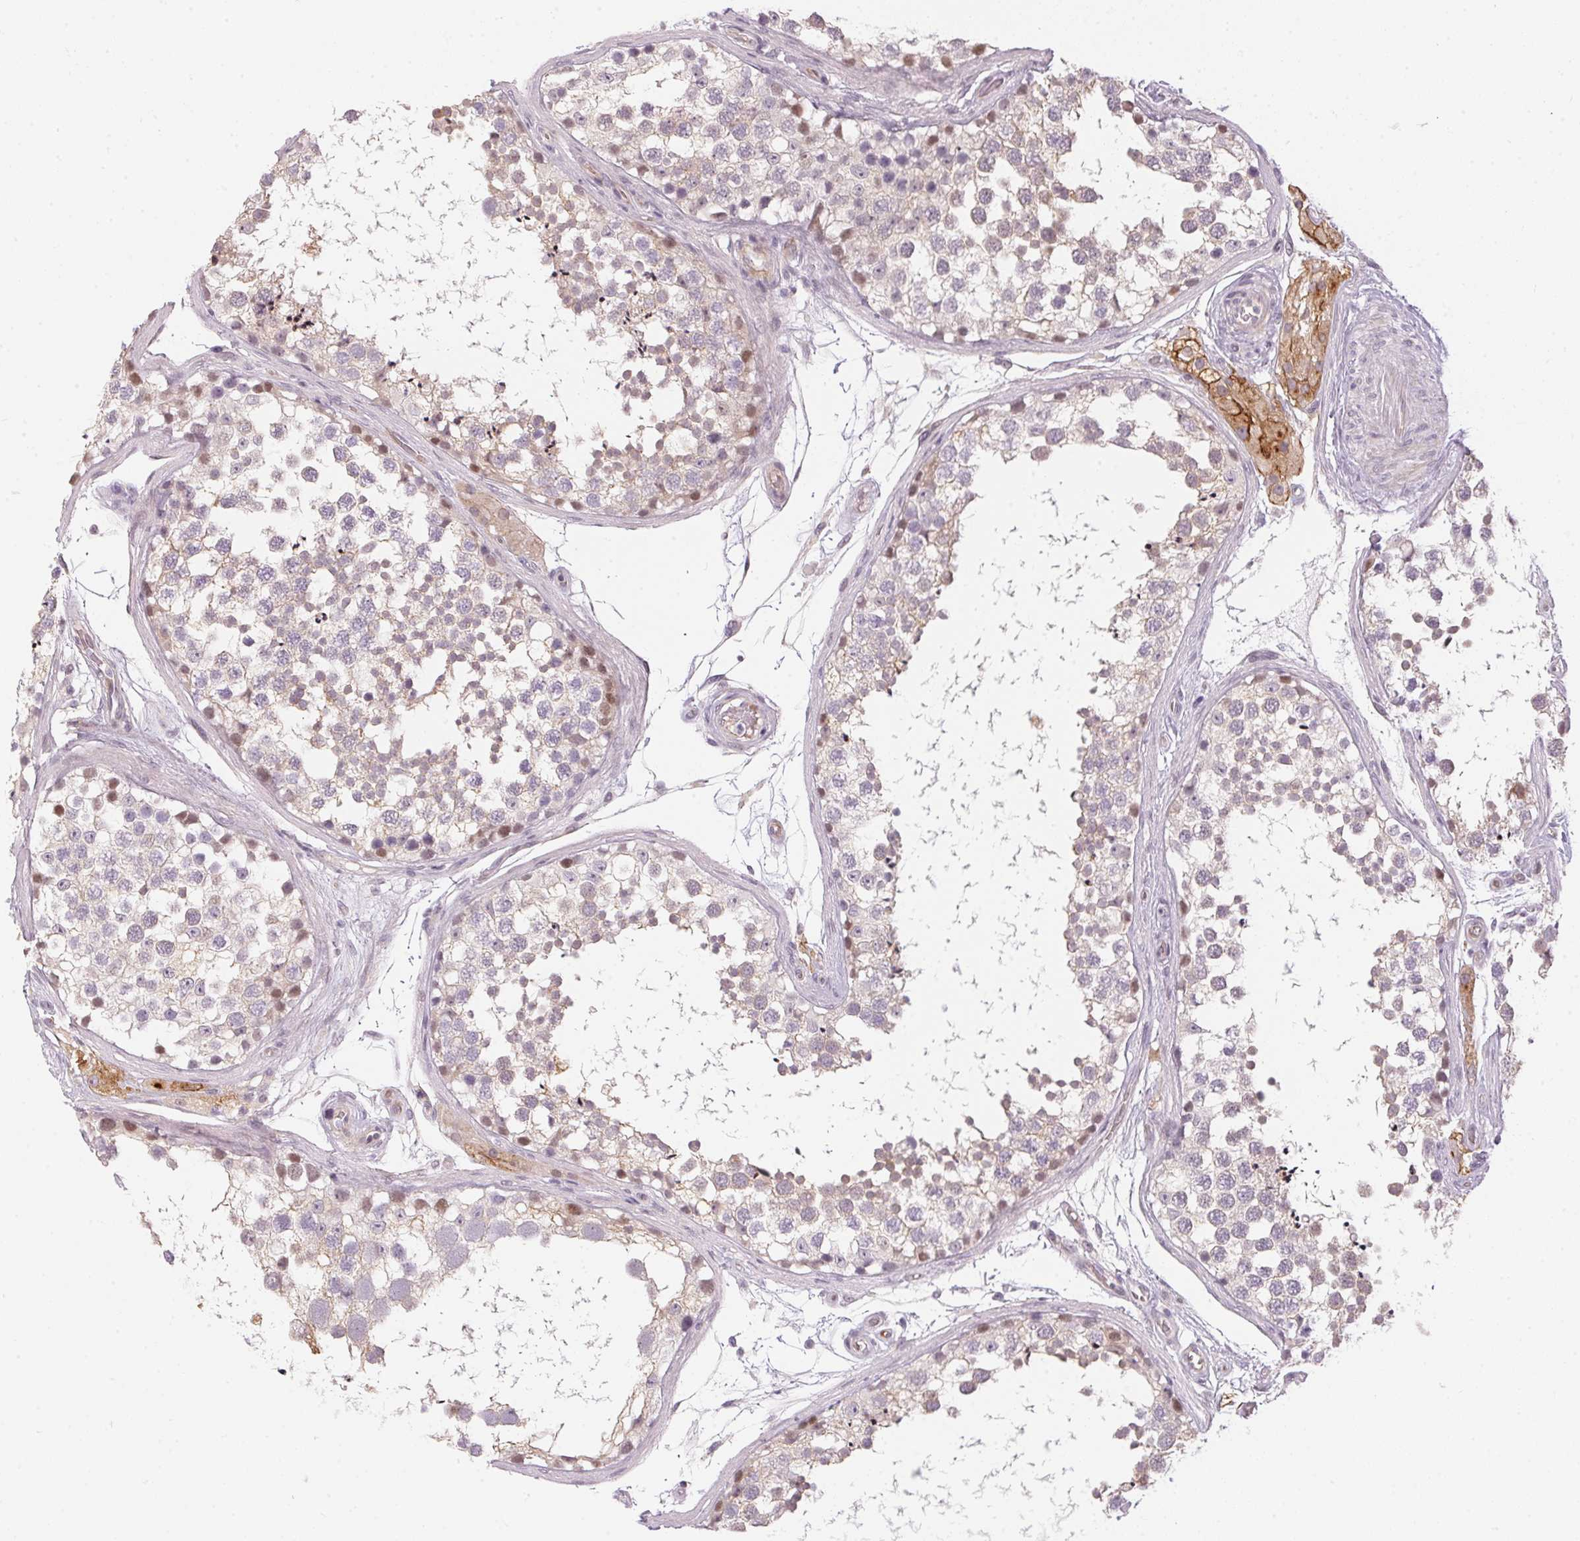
{"staining": {"intensity": "weak", "quantity": "<25%", "location": "cytoplasmic/membranous"}, "tissue": "testis", "cell_type": "Cells in seminiferous ducts", "image_type": "normal", "snomed": [{"axis": "morphology", "description": "Normal tissue, NOS"}, {"axis": "morphology", "description": "Seminoma, NOS"}, {"axis": "topography", "description": "Testis"}], "caption": "Benign testis was stained to show a protein in brown. There is no significant positivity in cells in seminiferous ducts. (Immunohistochemistry (ihc), brightfield microscopy, high magnification).", "gene": "GDAP1L1", "patient": {"sex": "male", "age": 65}}